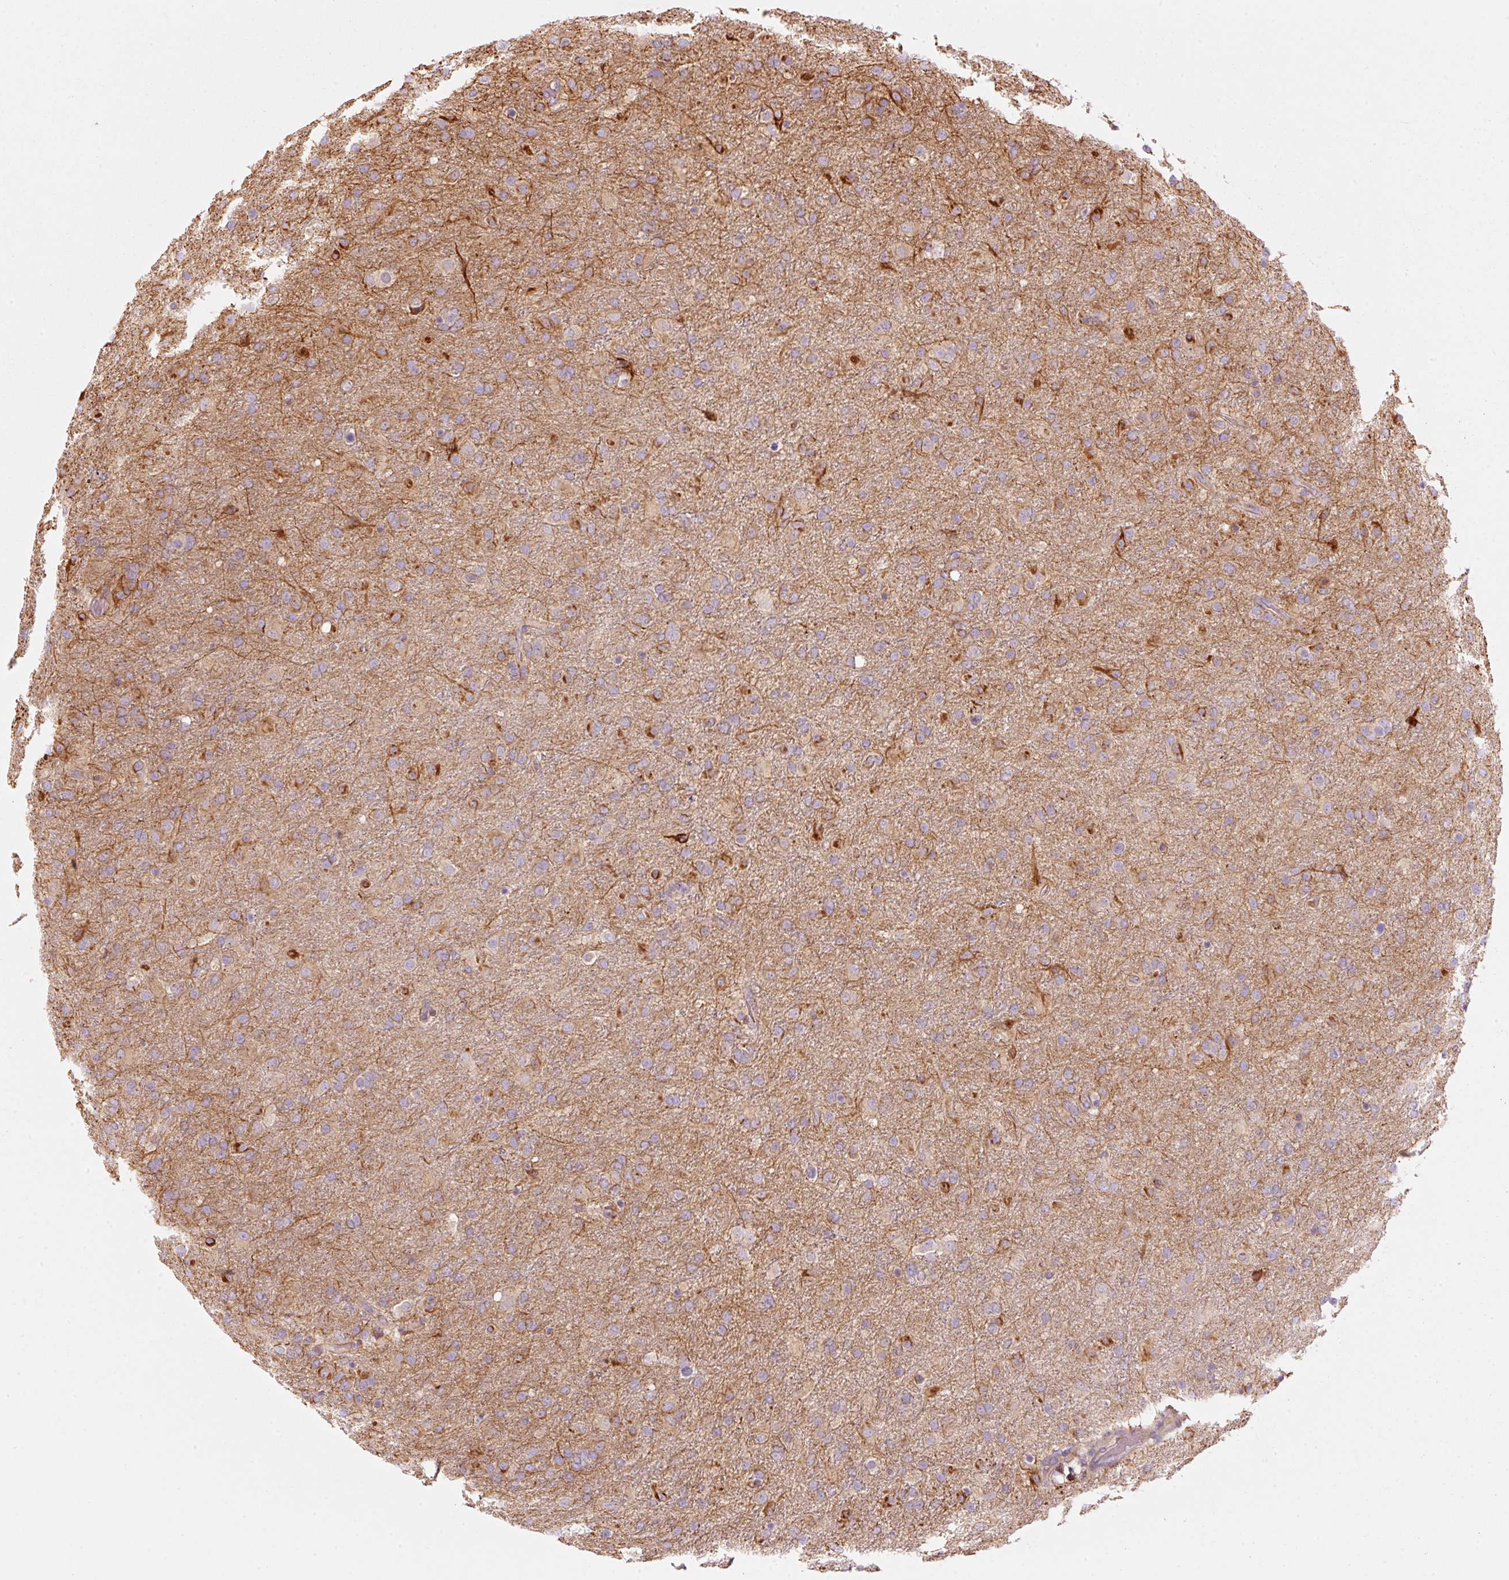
{"staining": {"intensity": "moderate", "quantity": "<25%", "location": "cytoplasmic/membranous"}, "tissue": "glioma", "cell_type": "Tumor cells", "image_type": "cancer", "snomed": [{"axis": "morphology", "description": "Glioma, malignant, Low grade"}, {"axis": "topography", "description": "Brain"}], "caption": "An immunohistochemistry (IHC) photomicrograph of tumor tissue is shown. Protein staining in brown highlights moderate cytoplasmic/membranous positivity in glioma within tumor cells.", "gene": "MAP10", "patient": {"sex": "male", "age": 65}}